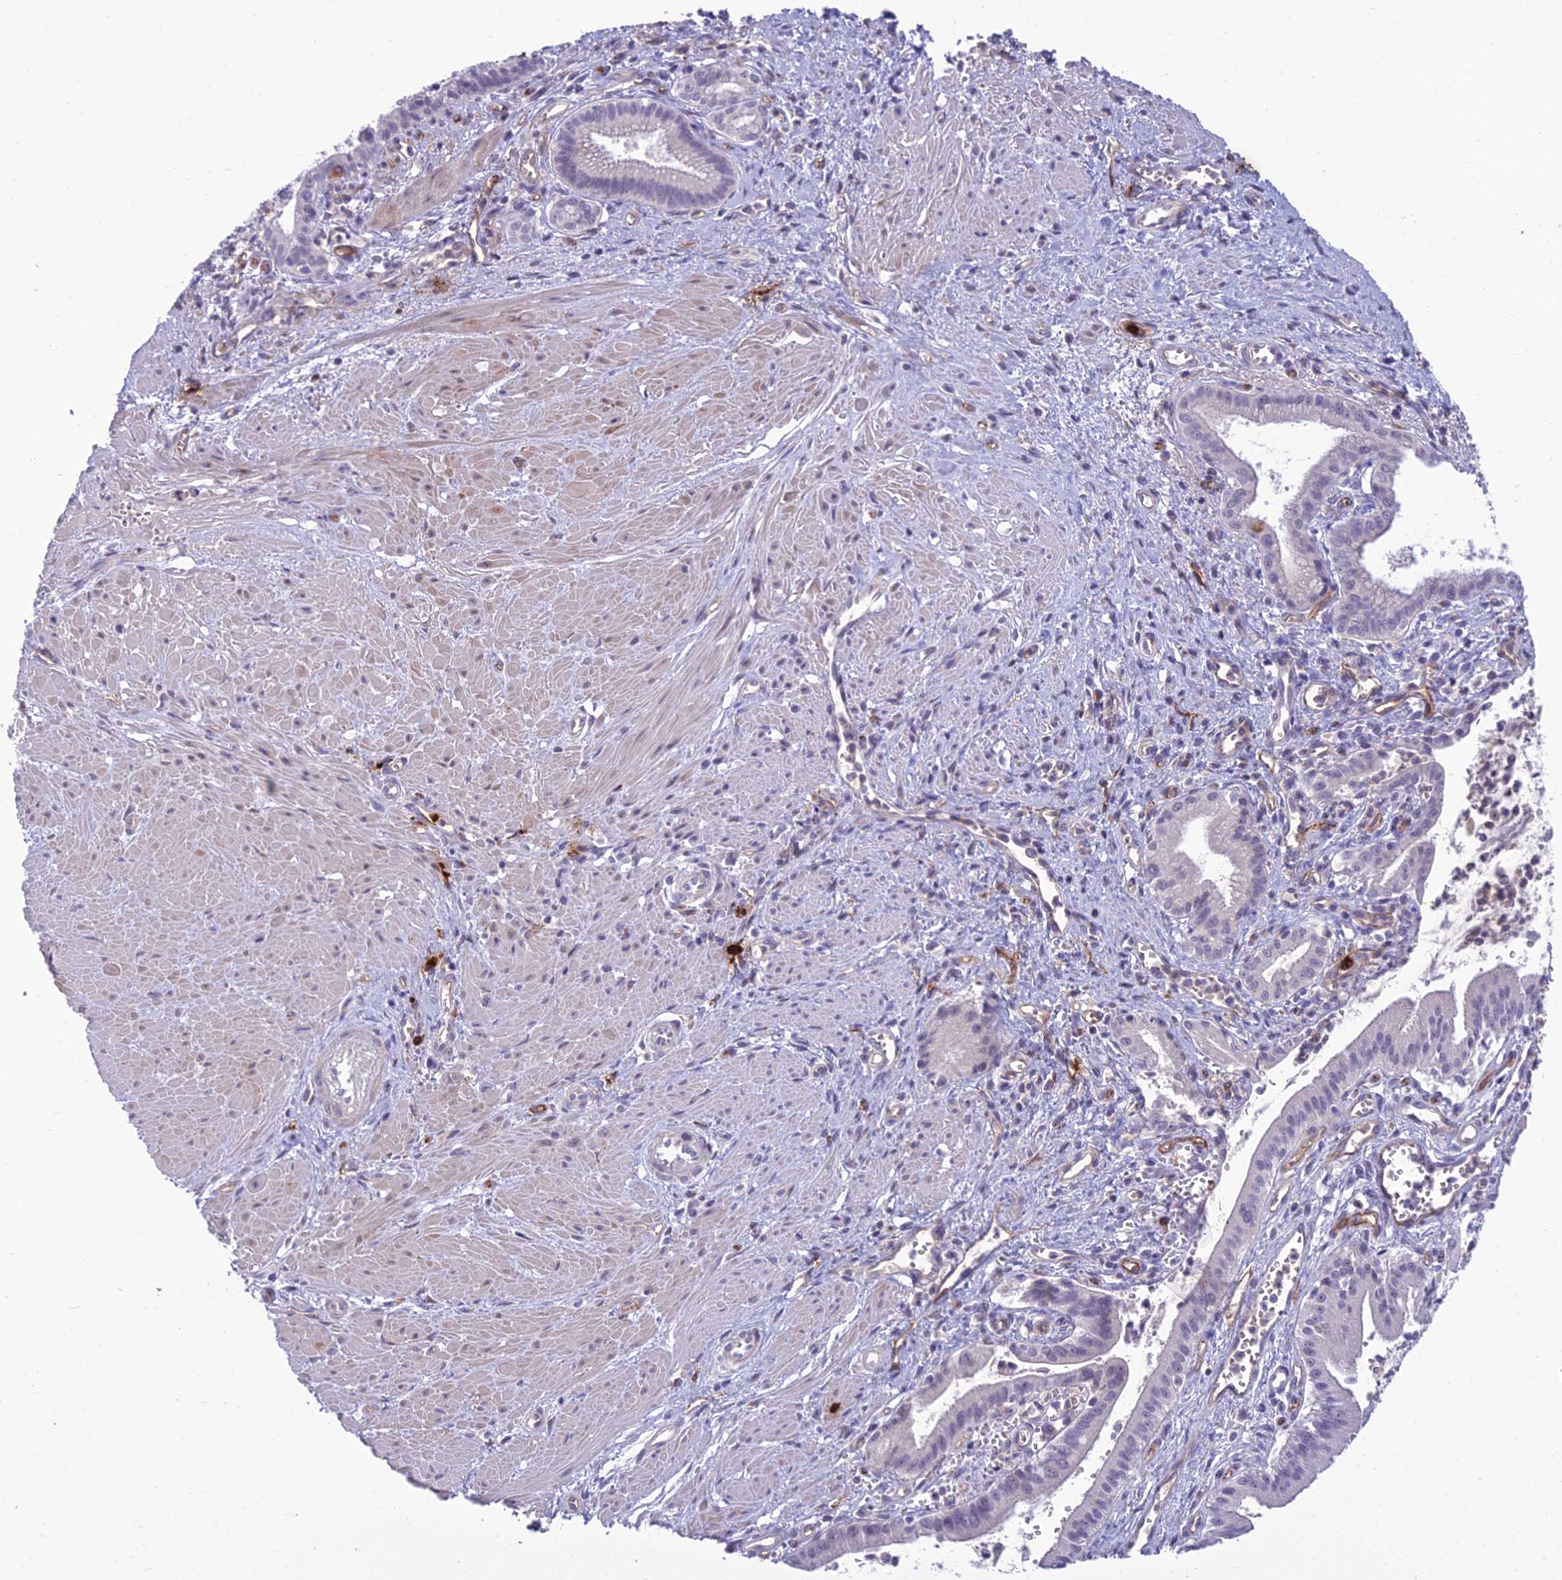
{"staining": {"intensity": "negative", "quantity": "none", "location": "none"}, "tissue": "pancreatic cancer", "cell_type": "Tumor cells", "image_type": "cancer", "snomed": [{"axis": "morphology", "description": "Adenocarcinoma, NOS"}, {"axis": "topography", "description": "Pancreas"}], "caption": "This image is of pancreatic adenocarcinoma stained with IHC to label a protein in brown with the nuclei are counter-stained blue. There is no expression in tumor cells. Brightfield microscopy of immunohistochemistry (IHC) stained with DAB (brown) and hematoxylin (blue), captured at high magnification.", "gene": "BBS7", "patient": {"sex": "male", "age": 78}}